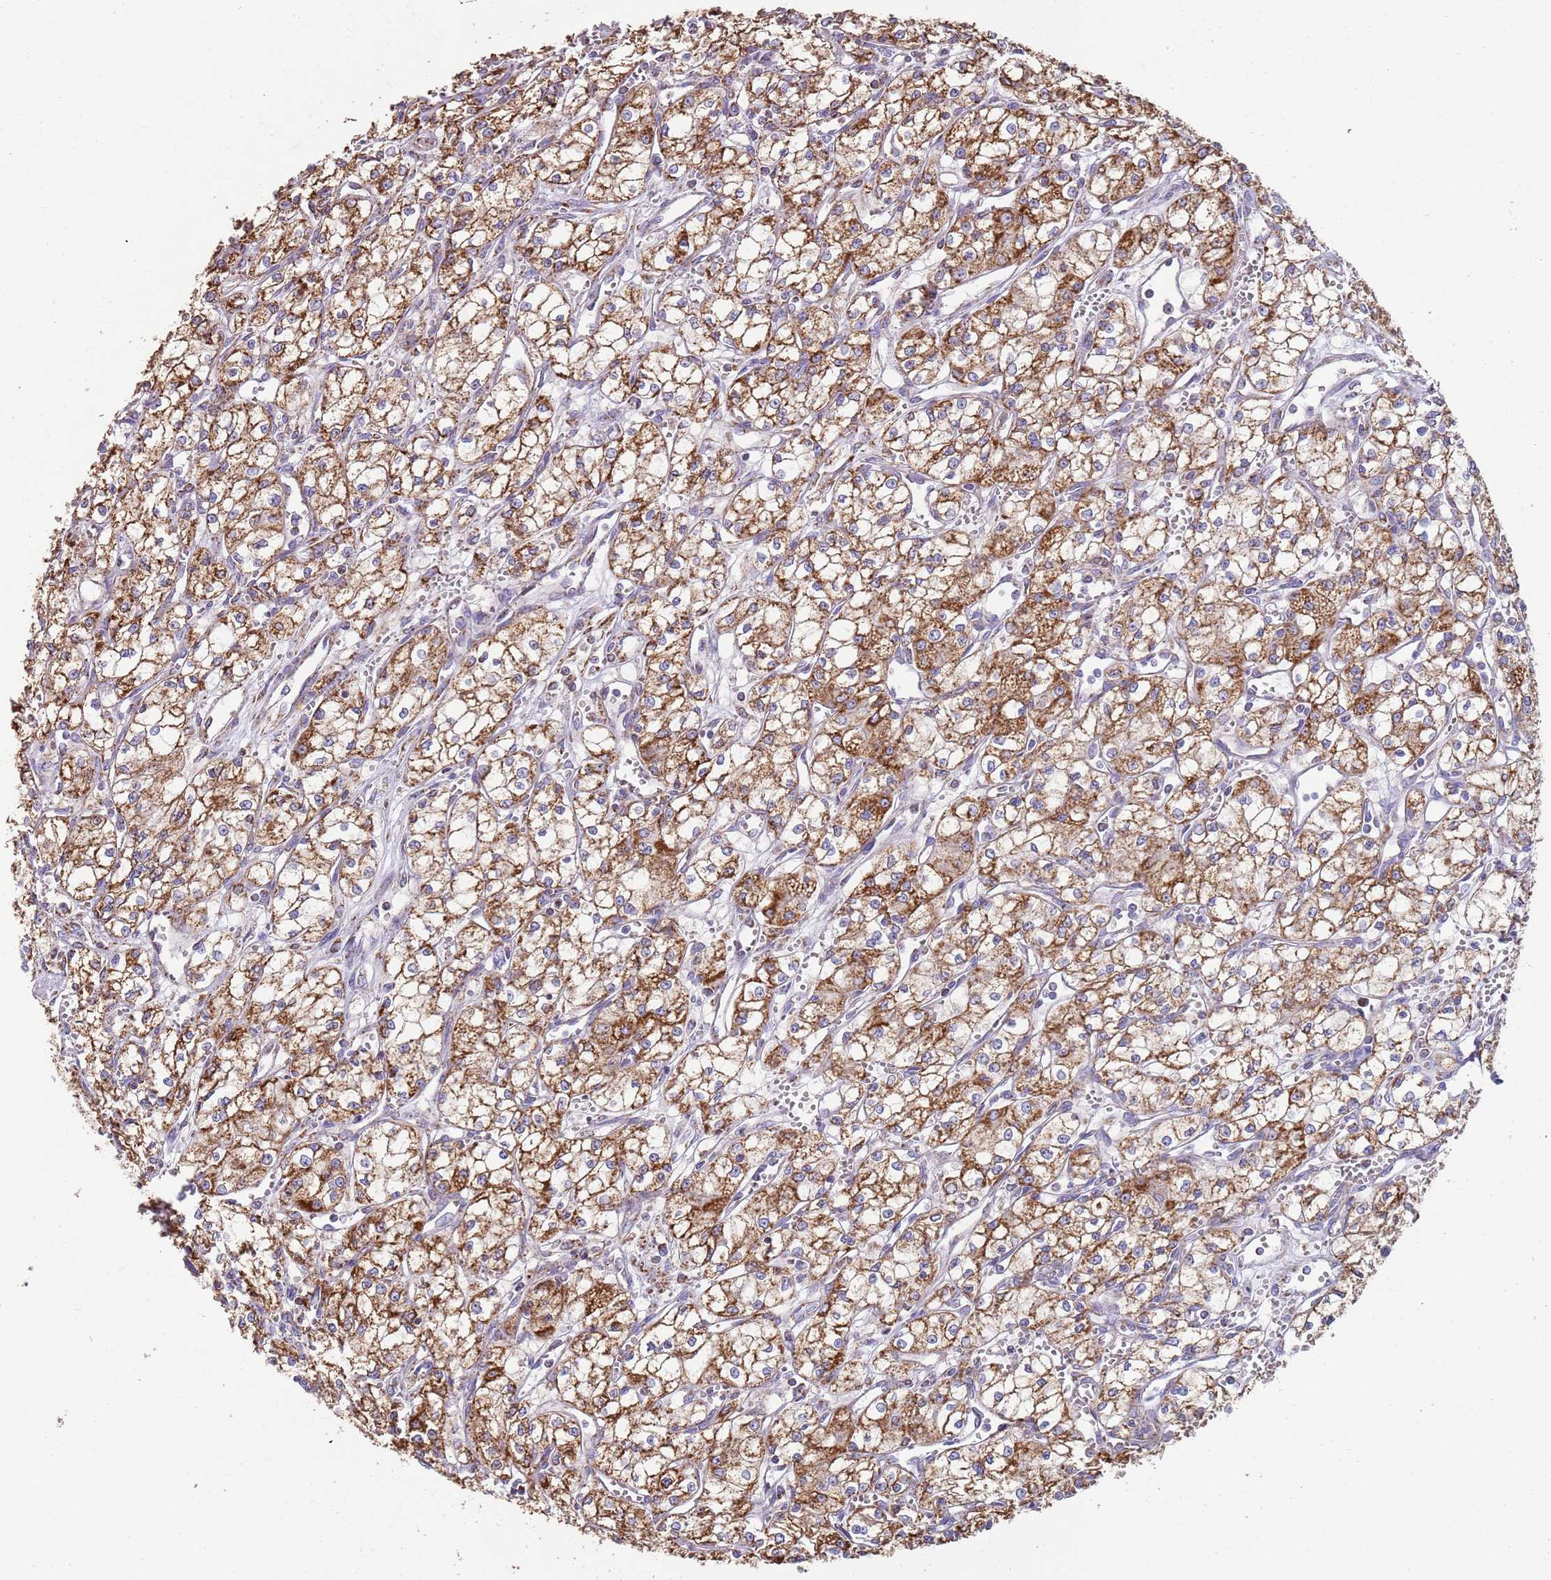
{"staining": {"intensity": "strong", "quantity": ">75%", "location": "cytoplasmic/membranous"}, "tissue": "renal cancer", "cell_type": "Tumor cells", "image_type": "cancer", "snomed": [{"axis": "morphology", "description": "Adenocarcinoma, NOS"}, {"axis": "topography", "description": "Kidney"}], "caption": "A high-resolution micrograph shows immunohistochemistry (IHC) staining of renal cancer (adenocarcinoma), which reveals strong cytoplasmic/membranous positivity in approximately >75% of tumor cells. The protein of interest is stained brown, and the nuclei are stained in blue (DAB IHC with brightfield microscopy, high magnification).", "gene": "TTLL1", "patient": {"sex": "male", "age": 59}}